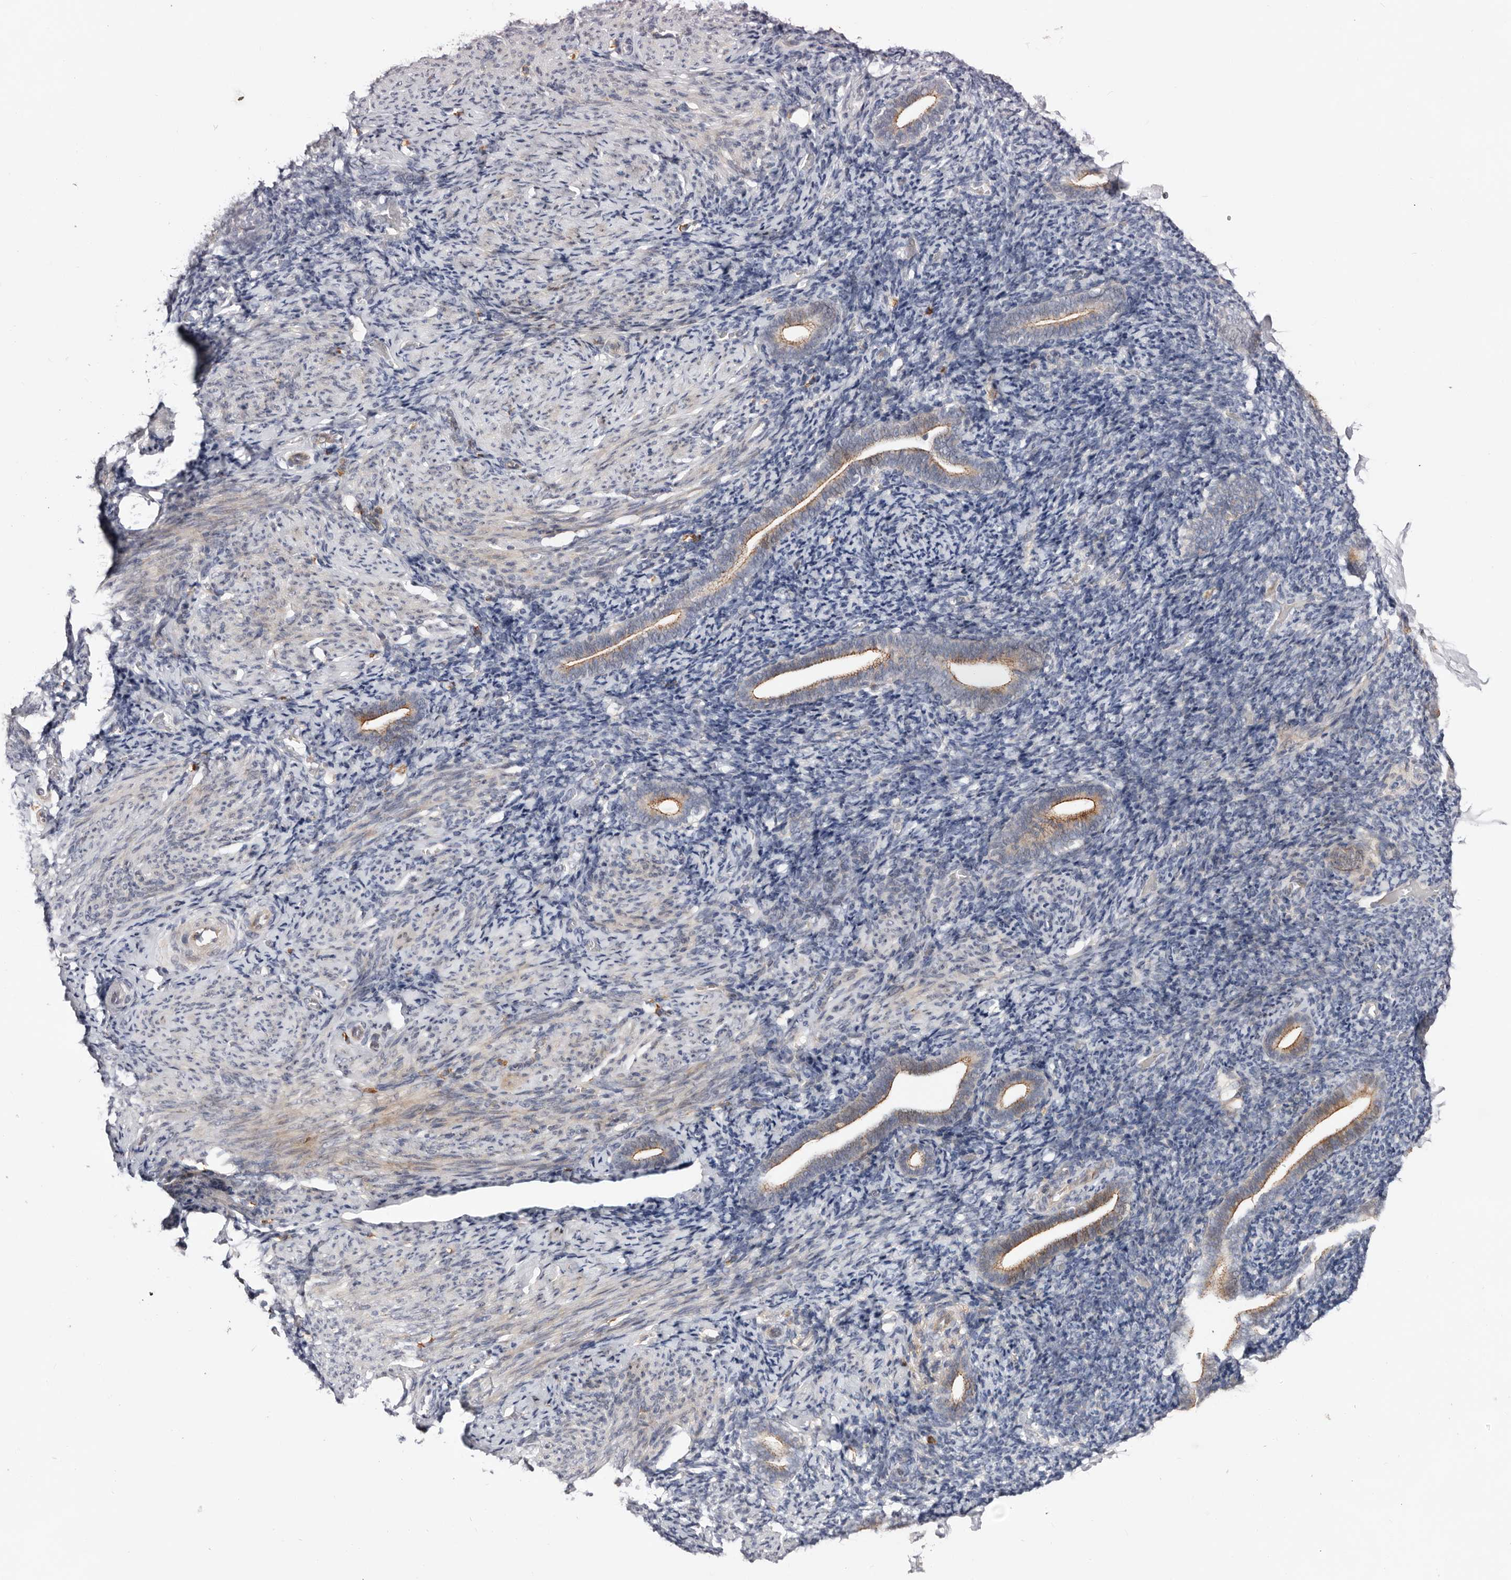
{"staining": {"intensity": "negative", "quantity": "none", "location": "none"}, "tissue": "endometrium", "cell_type": "Cells in endometrial stroma", "image_type": "normal", "snomed": [{"axis": "morphology", "description": "Normal tissue, NOS"}, {"axis": "topography", "description": "Endometrium"}], "caption": "High power microscopy micrograph of an immunohistochemistry image of normal endometrium, revealing no significant positivity in cells in endometrial stroma.", "gene": "USH1C", "patient": {"sex": "female", "age": 51}}